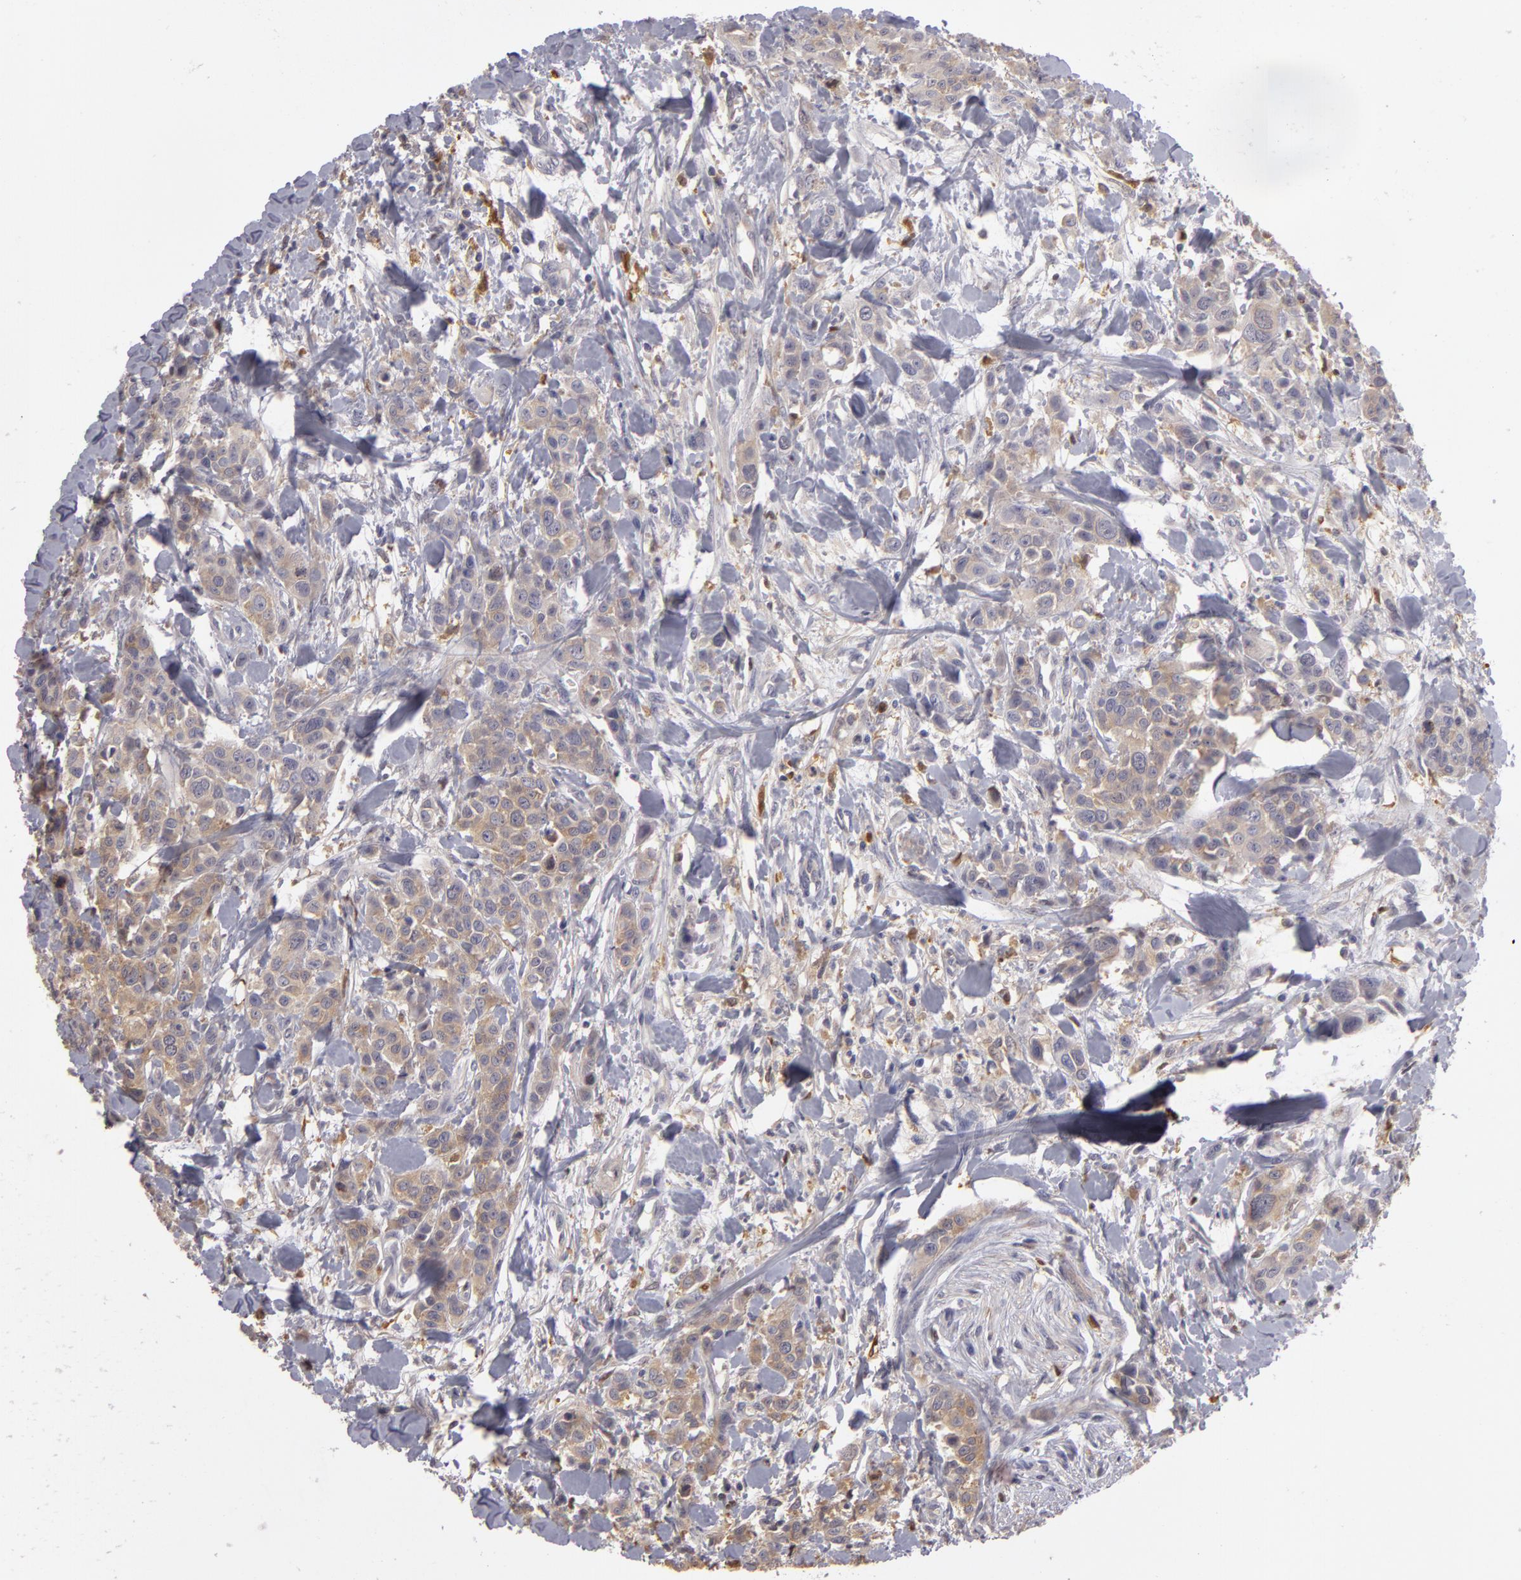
{"staining": {"intensity": "negative", "quantity": "none", "location": "none"}, "tissue": "urothelial cancer", "cell_type": "Tumor cells", "image_type": "cancer", "snomed": [{"axis": "morphology", "description": "Urothelial carcinoma, High grade"}, {"axis": "topography", "description": "Urinary bladder"}], "caption": "This is an IHC image of high-grade urothelial carcinoma. There is no staining in tumor cells.", "gene": "GNPDA1", "patient": {"sex": "male", "age": 56}}